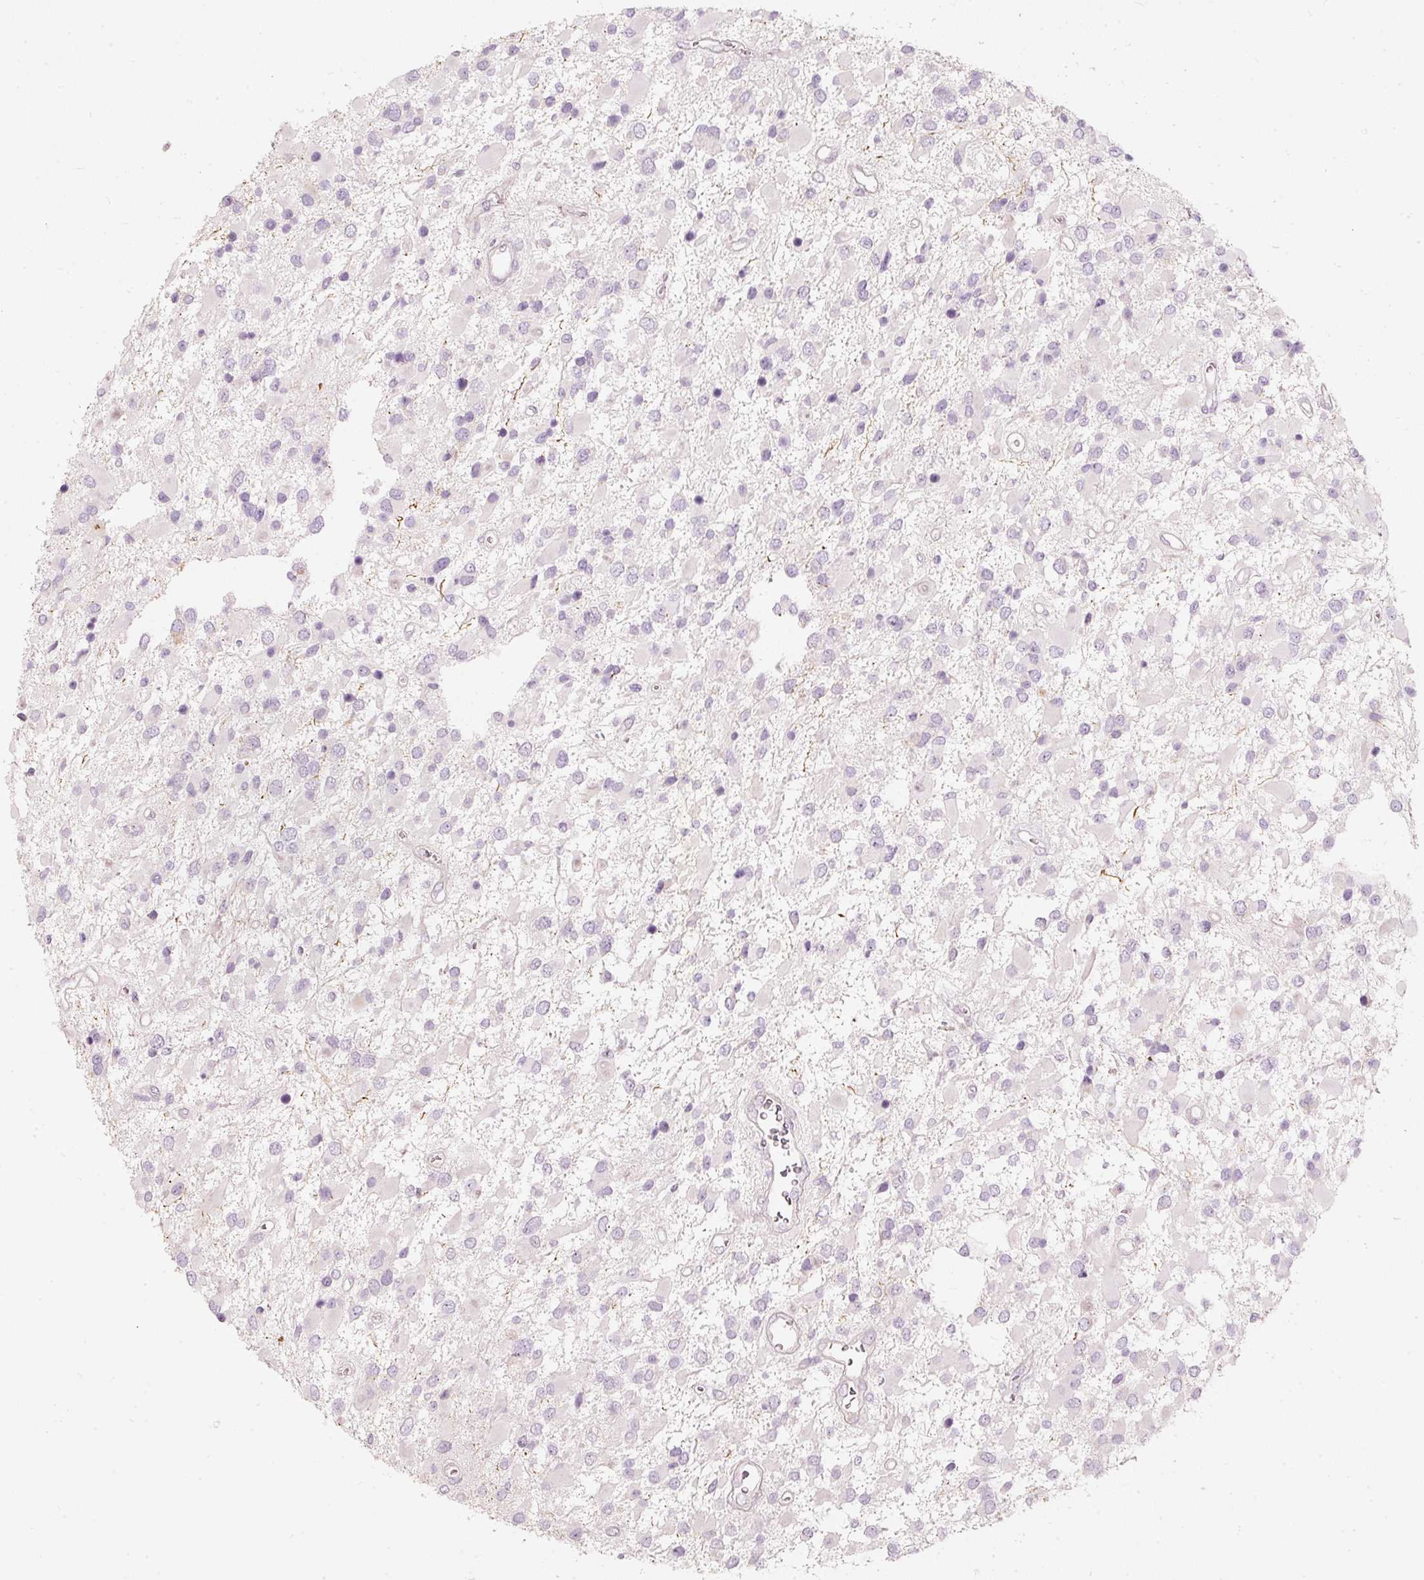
{"staining": {"intensity": "negative", "quantity": "none", "location": "none"}, "tissue": "glioma", "cell_type": "Tumor cells", "image_type": "cancer", "snomed": [{"axis": "morphology", "description": "Glioma, malignant, High grade"}, {"axis": "topography", "description": "Brain"}], "caption": "An immunohistochemistry photomicrograph of glioma is shown. There is no staining in tumor cells of glioma.", "gene": "SLC20A1", "patient": {"sex": "male", "age": 53}}